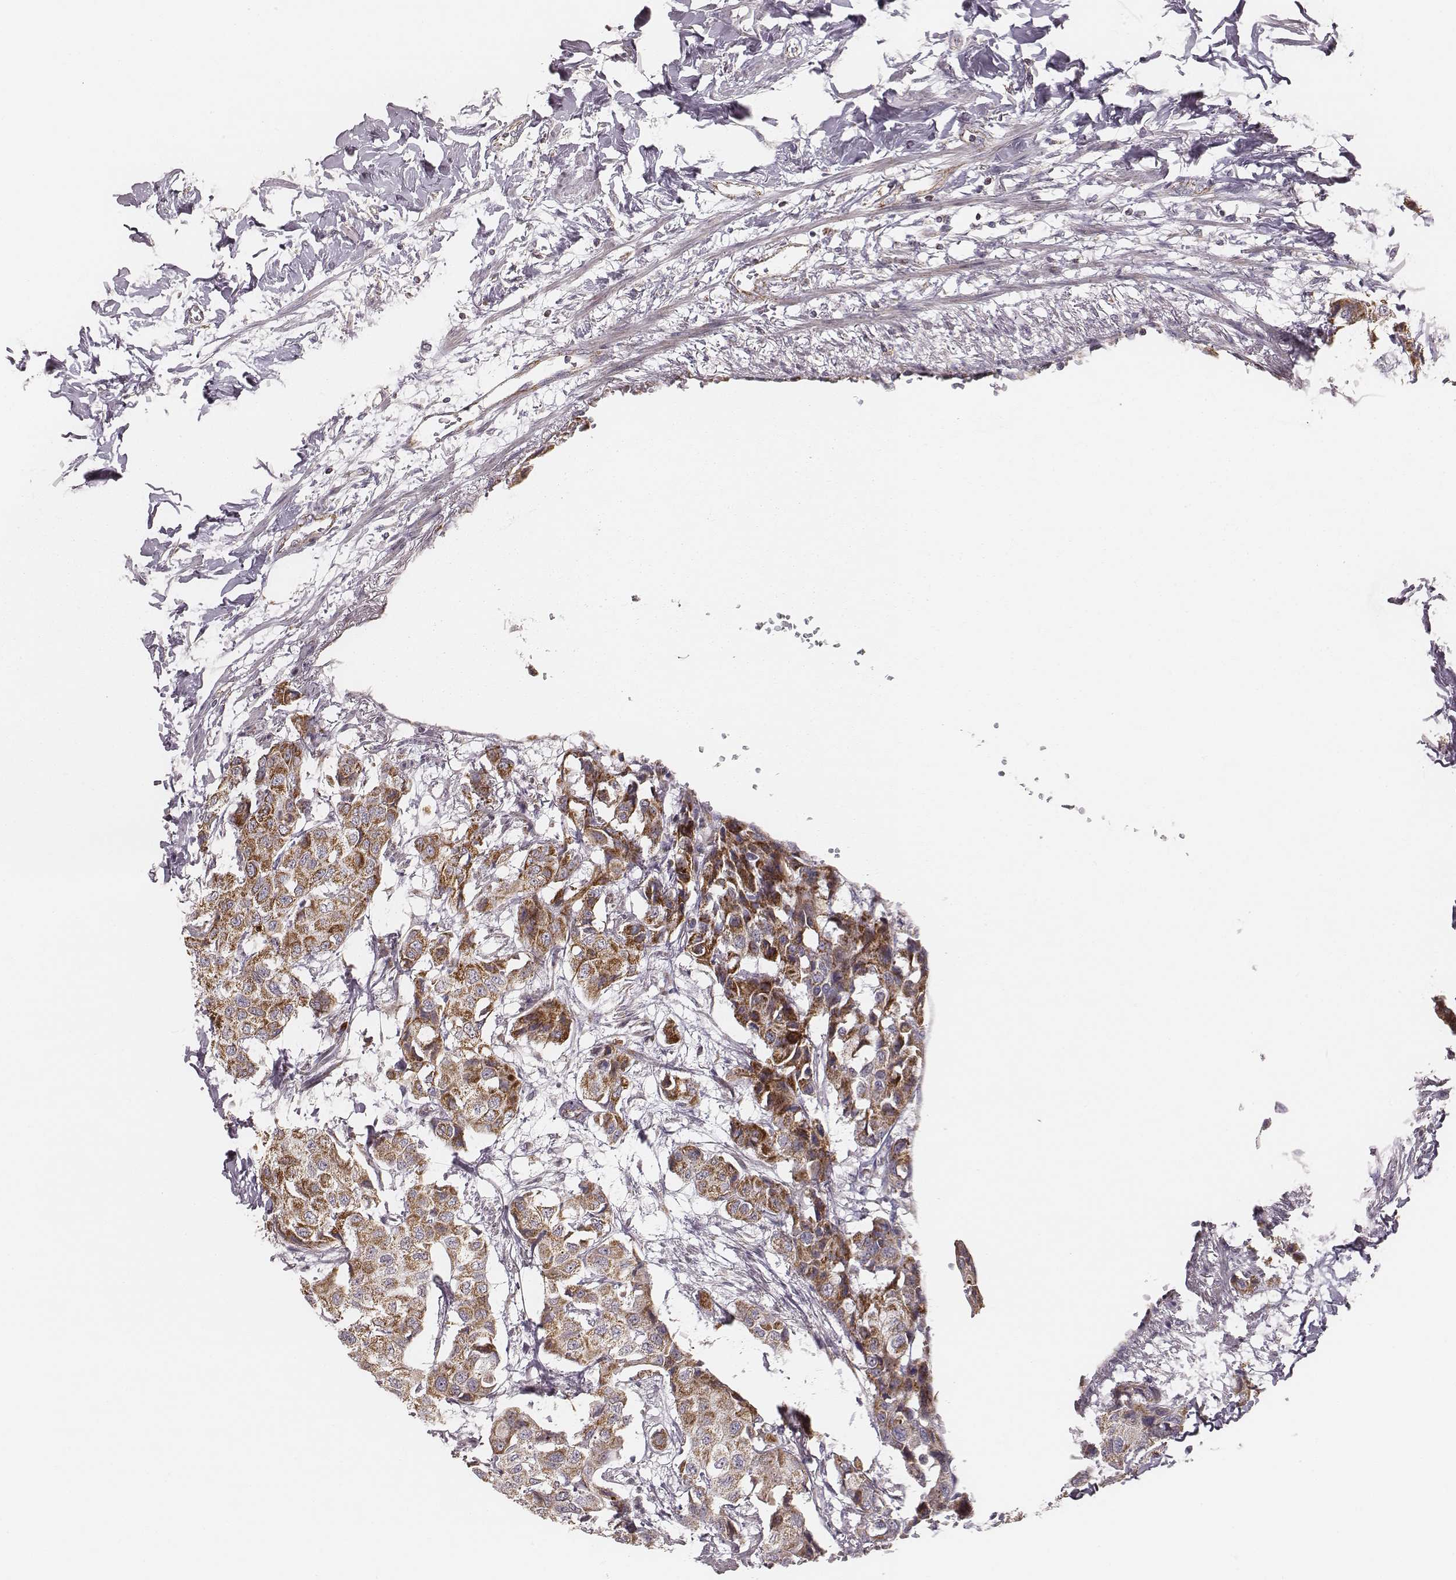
{"staining": {"intensity": "moderate", "quantity": ">75%", "location": "cytoplasmic/membranous"}, "tissue": "breast cancer", "cell_type": "Tumor cells", "image_type": "cancer", "snomed": [{"axis": "morphology", "description": "Duct carcinoma"}, {"axis": "topography", "description": "Breast"}], "caption": "Tumor cells reveal moderate cytoplasmic/membranous expression in about >75% of cells in breast cancer (invasive ductal carcinoma).", "gene": "TUFM", "patient": {"sex": "female", "age": 80}}